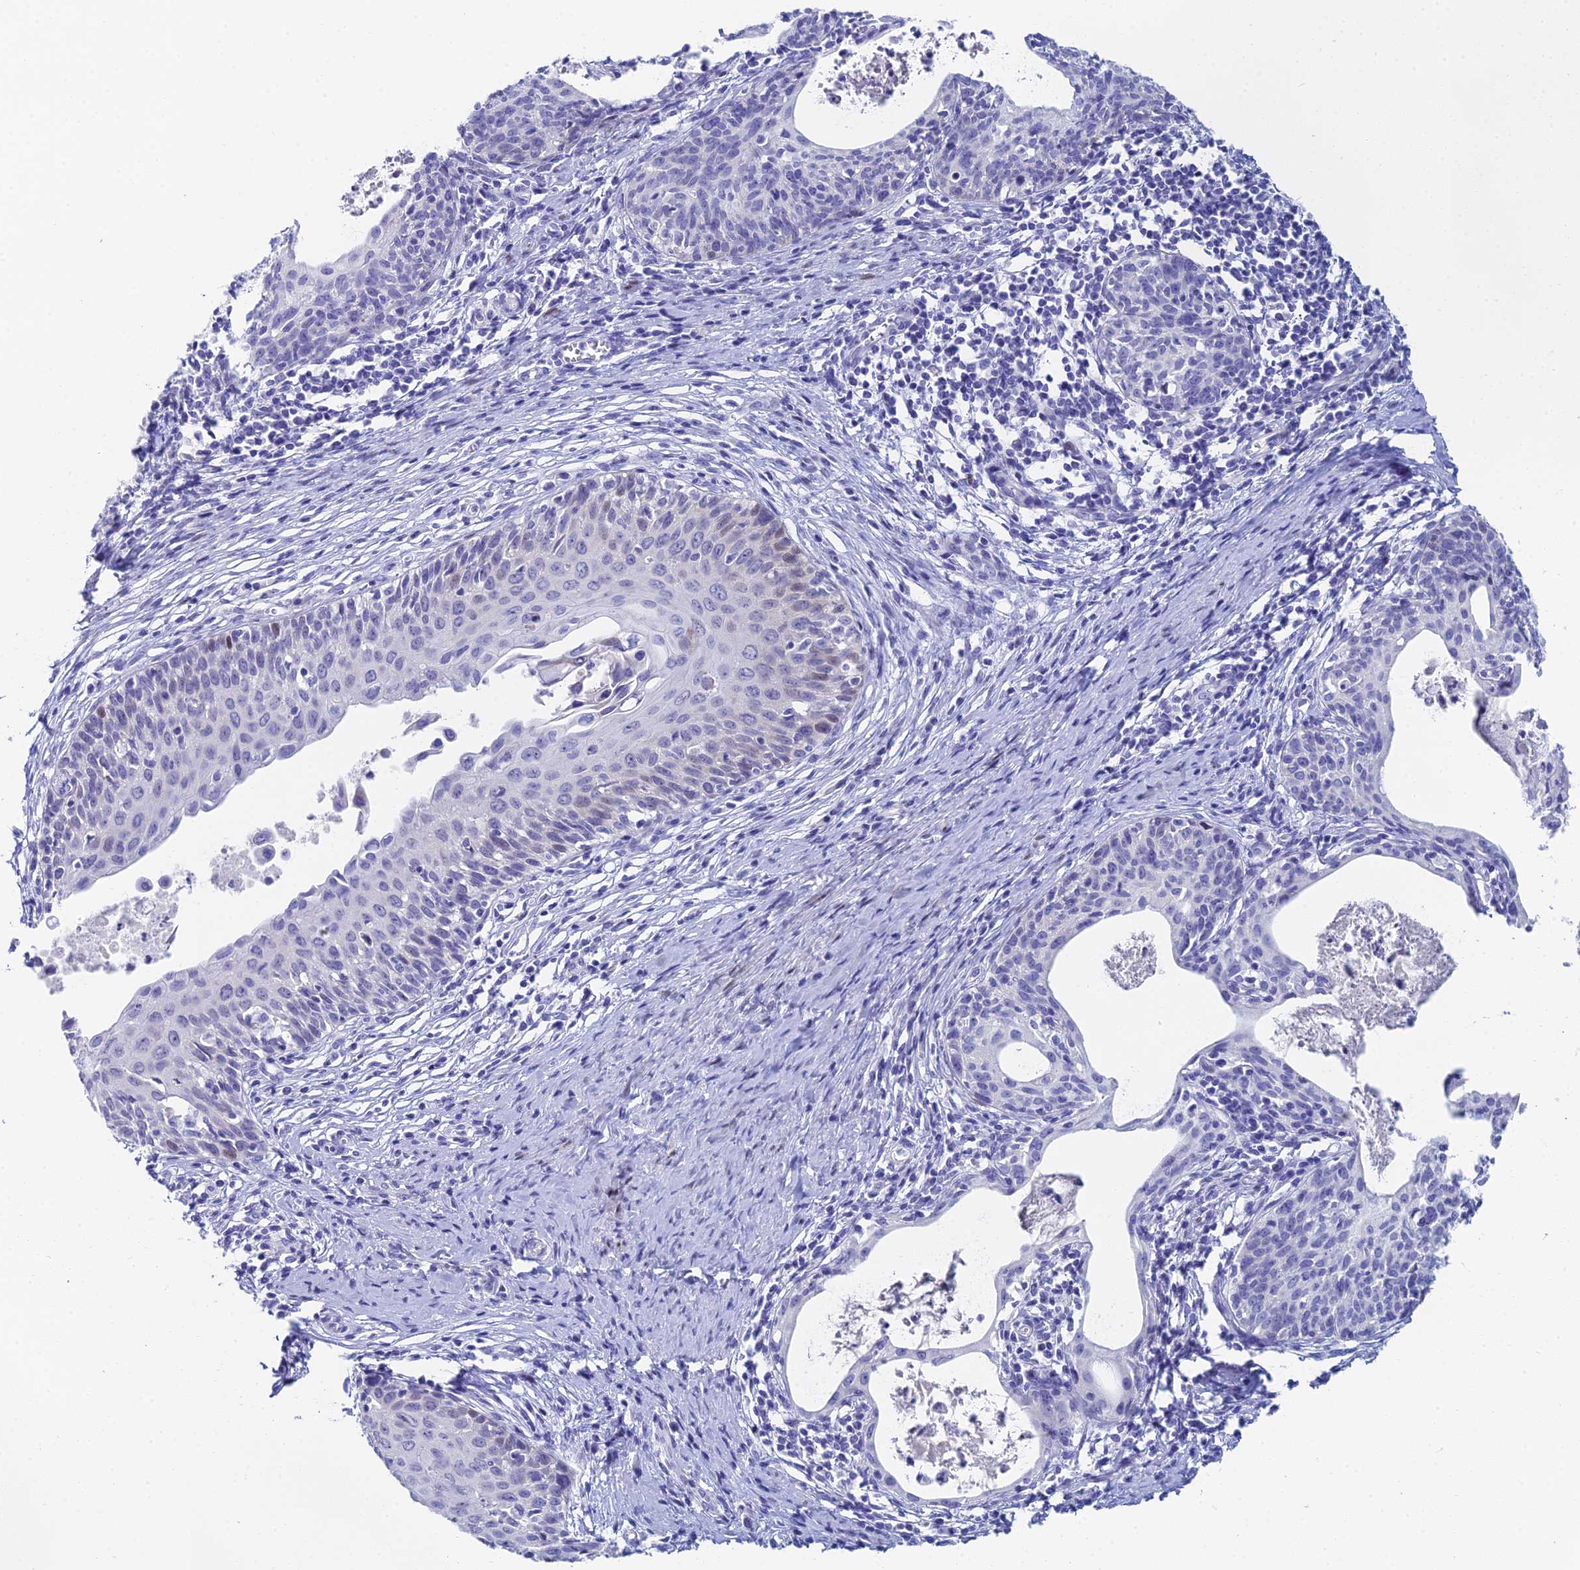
{"staining": {"intensity": "weak", "quantity": "<25%", "location": "nuclear"}, "tissue": "cervical cancer", "cell_type": "Tumor cells", "image_type": "cancer", "snomed": [{"axis": "morphology", "description": "Squamous cell carcinoma, NOS"}, {"axis": "topography", "description": "Cervix"}], "caption": "IHC micrograph of human cervical cancer (squamous cell carcinoma) stained for a protein (brown), which displays no positivity in tumor cells.", "gene": "HSPA1L", "patient": {"sex": "female", "age": 52}}